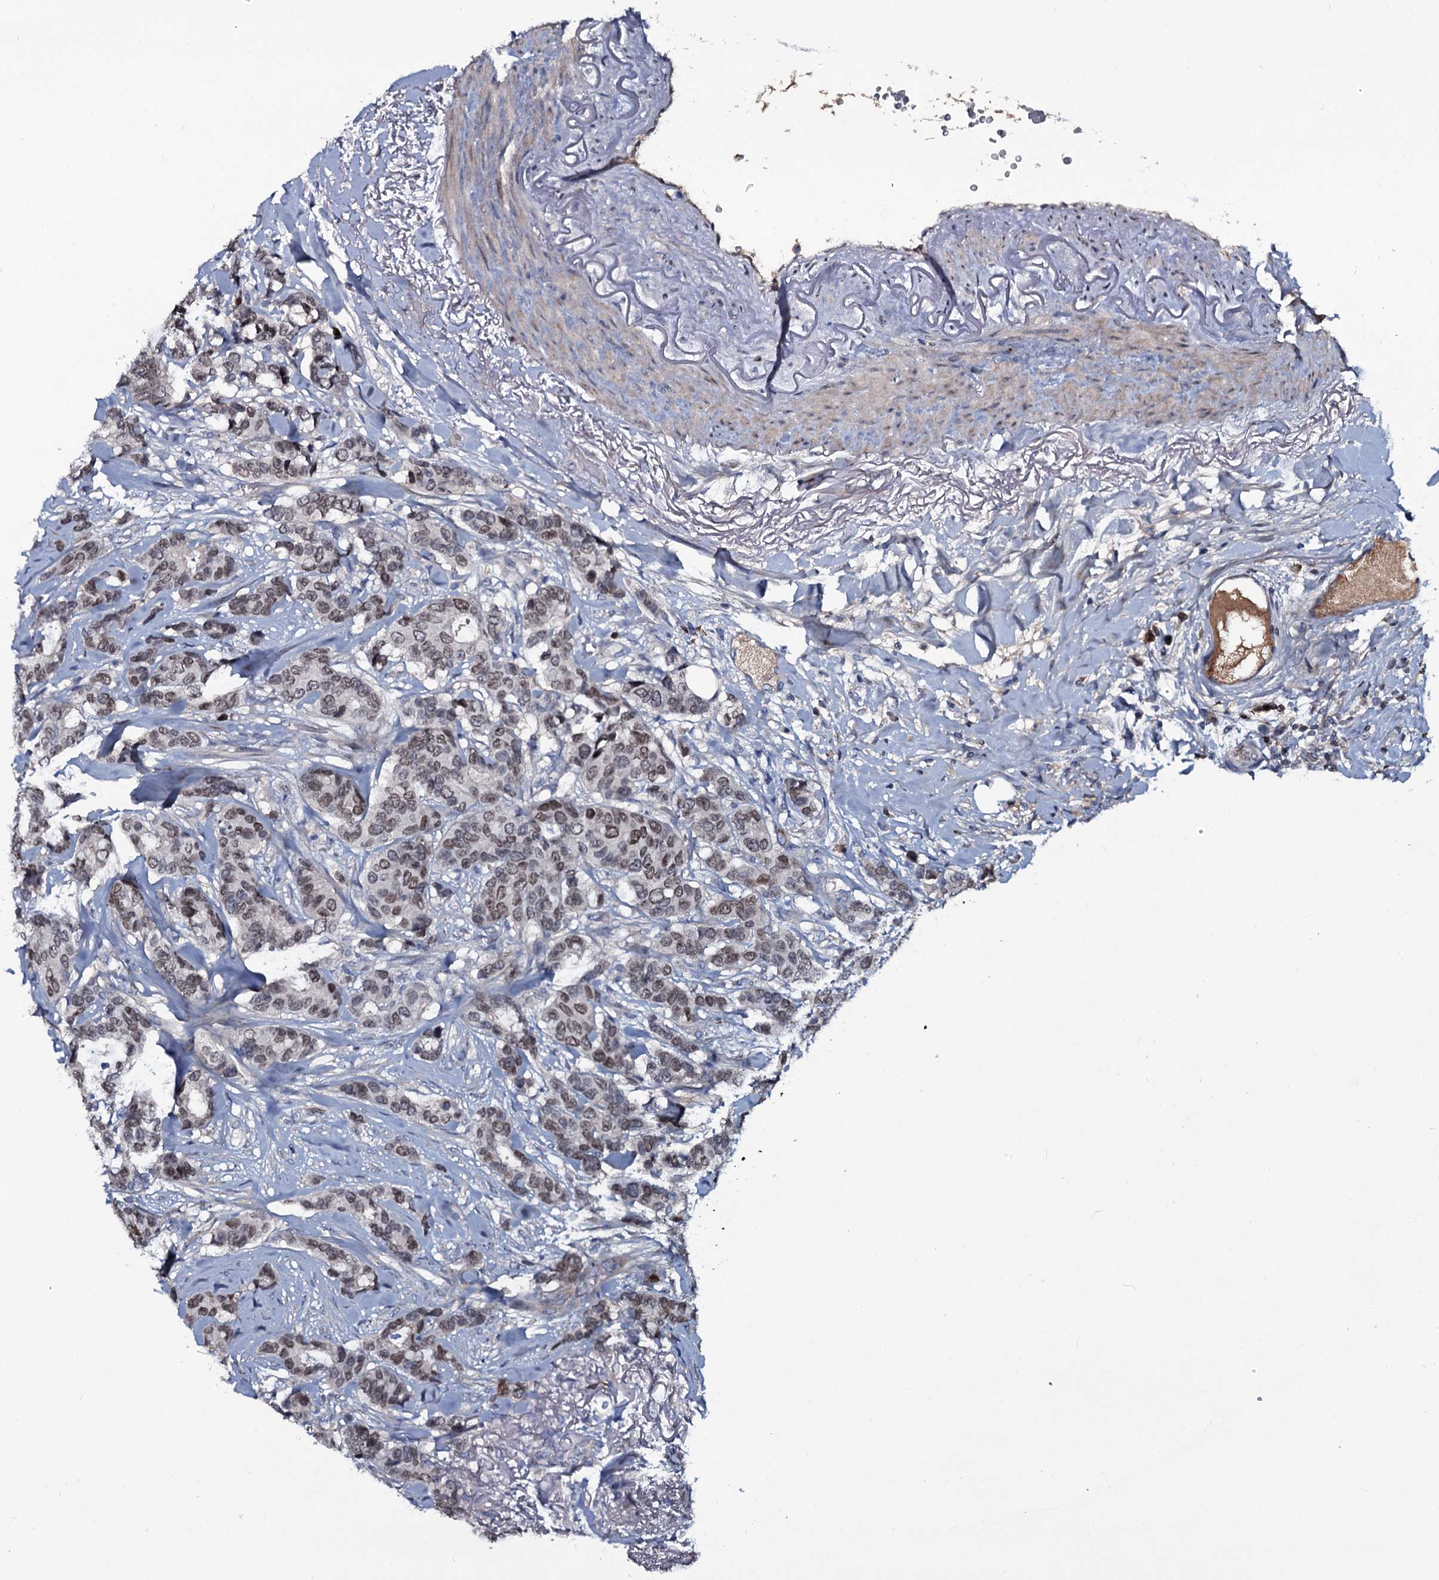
{"staining": {"intensity": "weak", "quantity": ">75%", "location": "nuclear"}, "tissue": "breast cancer", "cell_type": "Tumor cells", "image_type": "cancer", "snomed": [{"axis": "morphology", "description": "Duct carcinoma"}, {"axis": "topography", "description": "Breast"}], "caption": "Protein analysis of breast intraductal carcinoma tissue exhibits weak nuclear expression in approximately >75% of tumor cells.", "gene": "LYG2", "patient": {"sex": "female", "age": 87}}